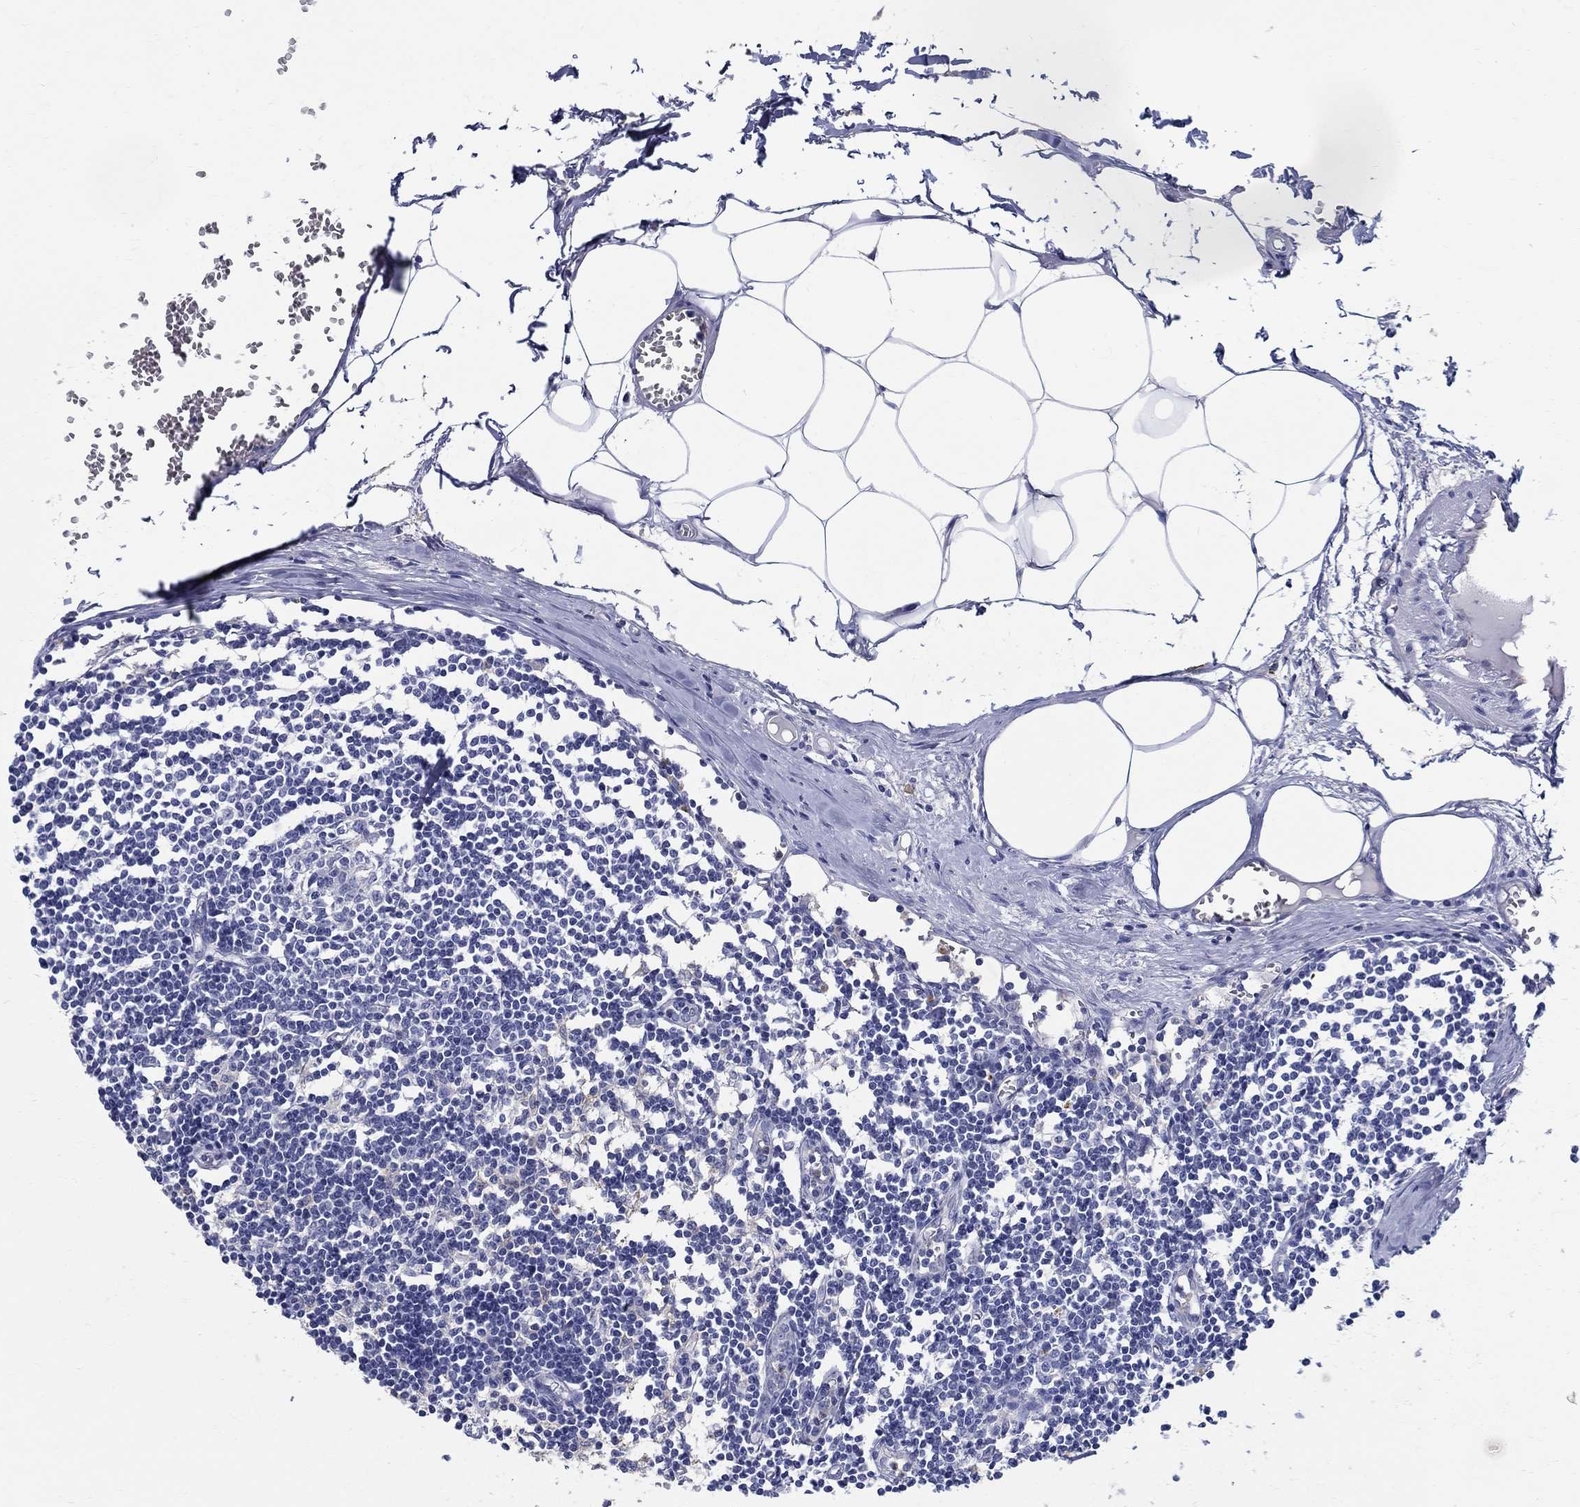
{"staining": {"intensity": "negative", "quantity": "none", "location": "none"}, "tissue": "lymph node", "cell_type": "Germinal center cells", "image_type": "normal", "snomed": [{"axis": "morphology", "description": "Normal tissue, NOS"}, {"axis": "topography", "description": "Lymph node"}], "caption": "An immunohistochemistry photomicrograph of benign lymph node is shown. There is no staining in germinal center cells of lymph node.", "gene": "SOX2", "patient": {"sex": "male", "age": 59}}